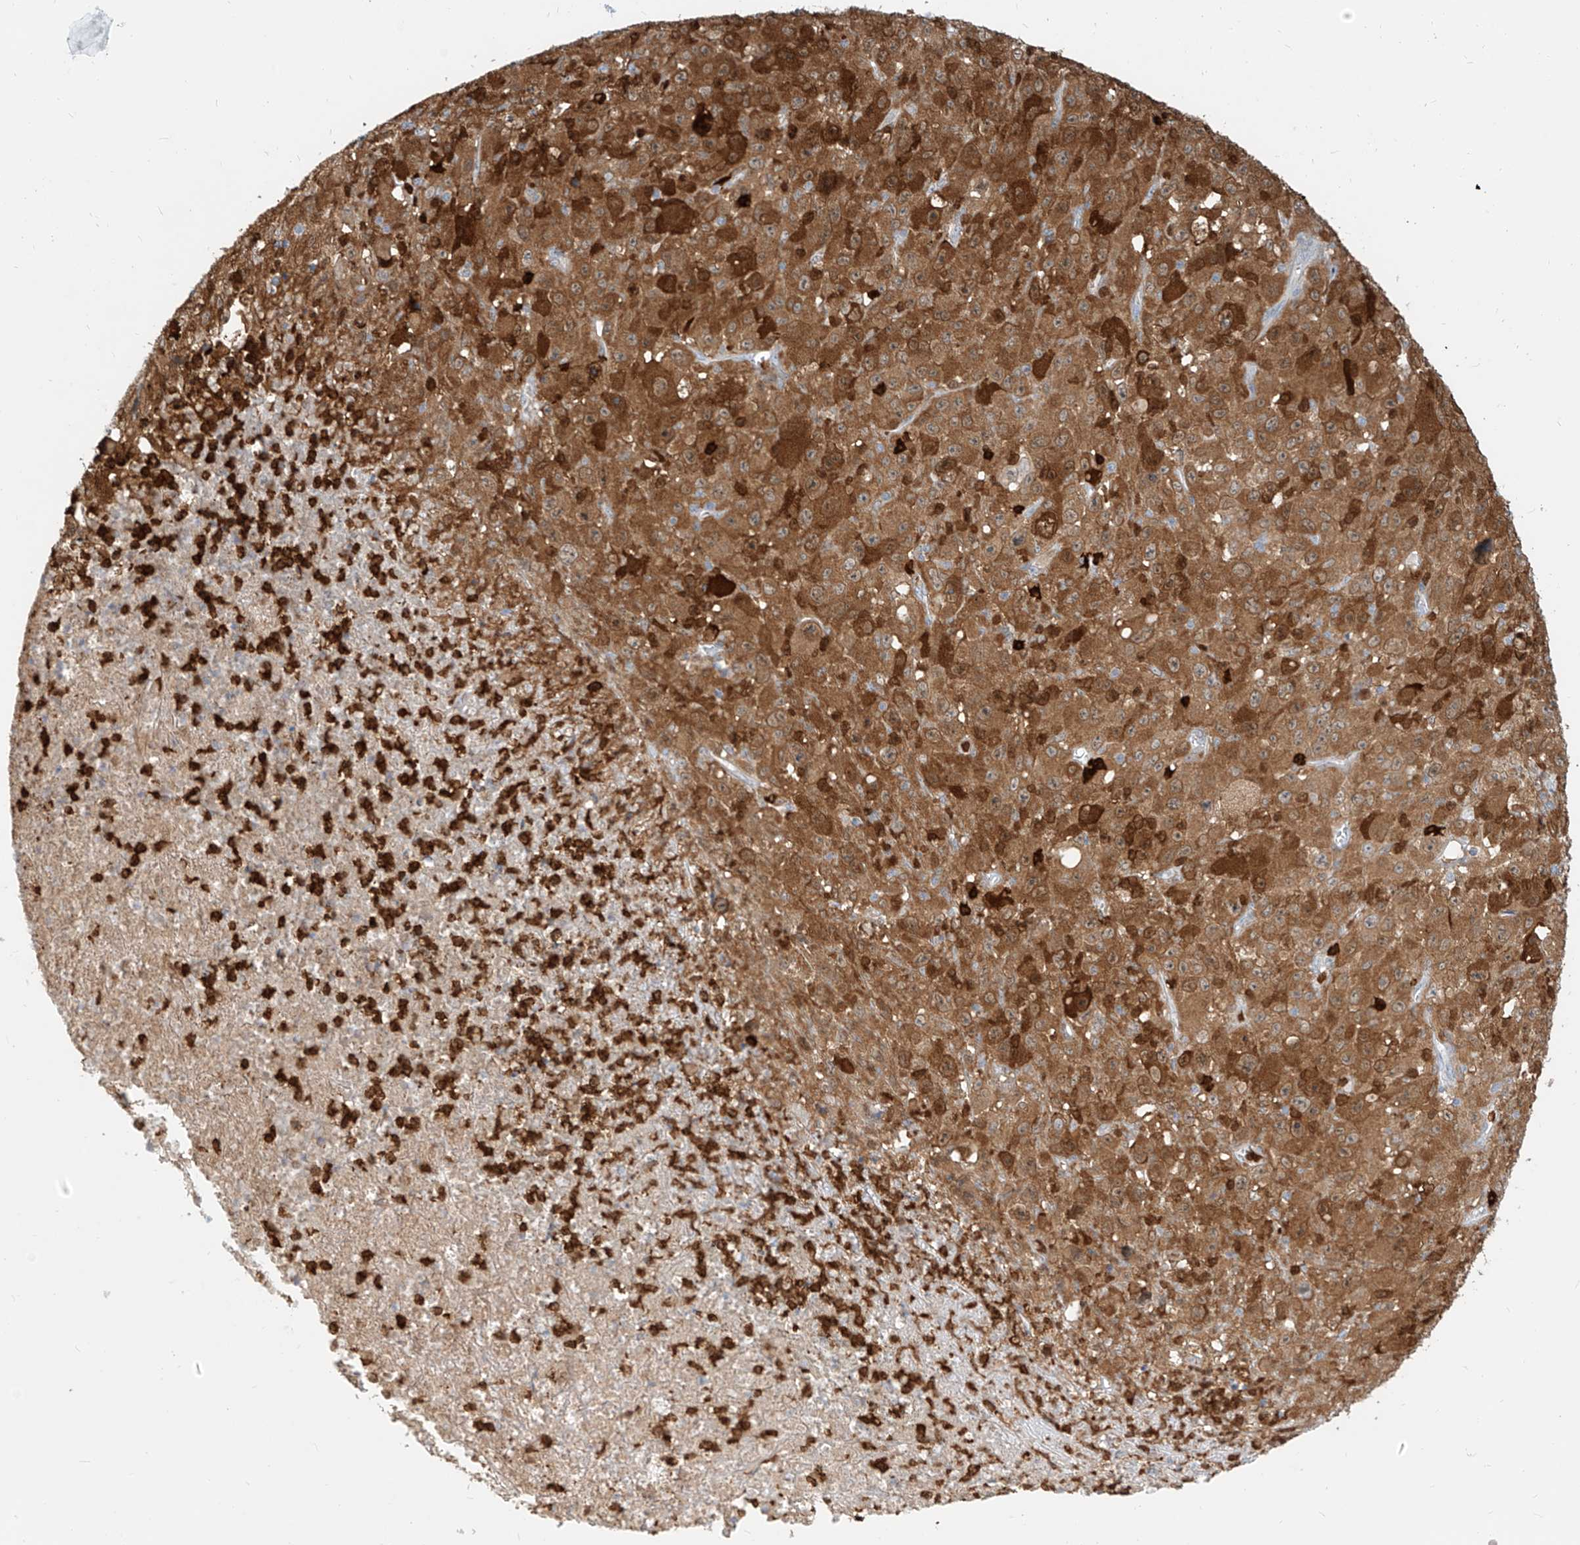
{"staining": {"intensity": "strong", "quantity": ">75%", "location": "cytoplasmic/membranous,nuclear"}, "tissue": "melanoma", "cell_type": "Tumor cells", "image_type": "cancer", "snomed": [{"axis": "morphology", "description": "Malignant melanoma, Metastatic site"}, {"axis": "topography", "description": "Skin"}], "caption": "Immunohistochemistry (IHC) staining of malignant melanoma (metastatic site), which demonstrates high levels of strong cytoplasmic/membranous and nuclear expression in about >75% of tumor cells indicating strong cytoplasmic/membranous and nuclear protein staining. The staining was performed using DAB (brown) for protein detection and nuclei were counterstained in hematoxylin (blue).", "gene": "PGD", "patient": {"sex": "female", "age": 56}}